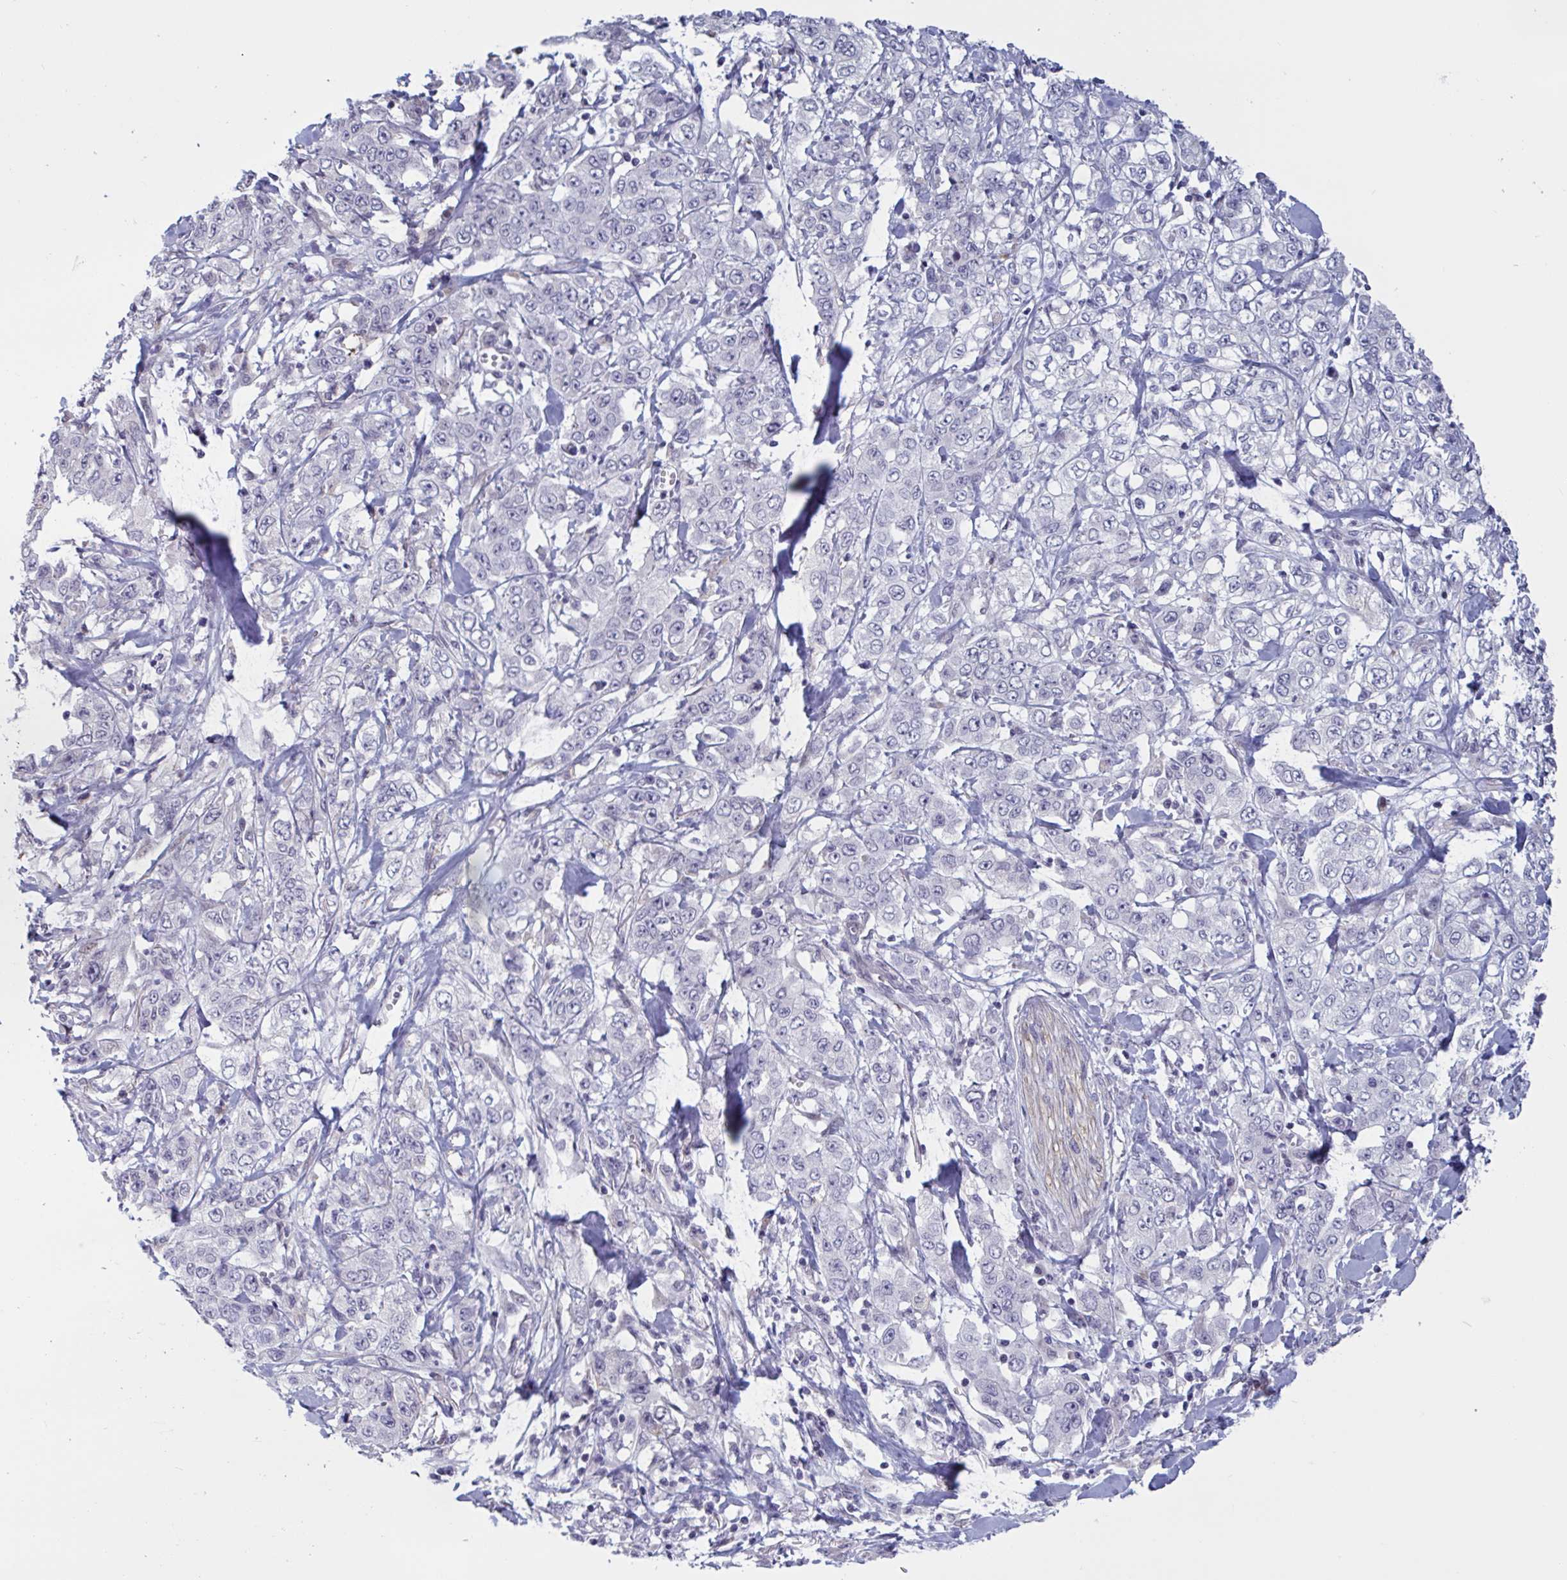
{"staining": {"intensity": "negative", "quantity": "none", "location": "none"}, "tissue": "stomach cancer", "cell_type": "Tumor cells", "image_type": "cancer", "snomed": [{"axis": "morphology", "description": "Adenocarcinoma, NOS"}, {"axis": "topography", "description": "Stomach, upper"}], "caption": "Immunohistochemistry photomicrograph of neoplastic tissue: adenocarcinoma (stomach) stained with DAB displays no significant protein expression in tumor cells. The staining is performed using DAB brown chromogen with nuclei counter-stained in using hematoxylin.", "gene": "TCEAL8", "patient": {"sex": "male", "age": 62}}